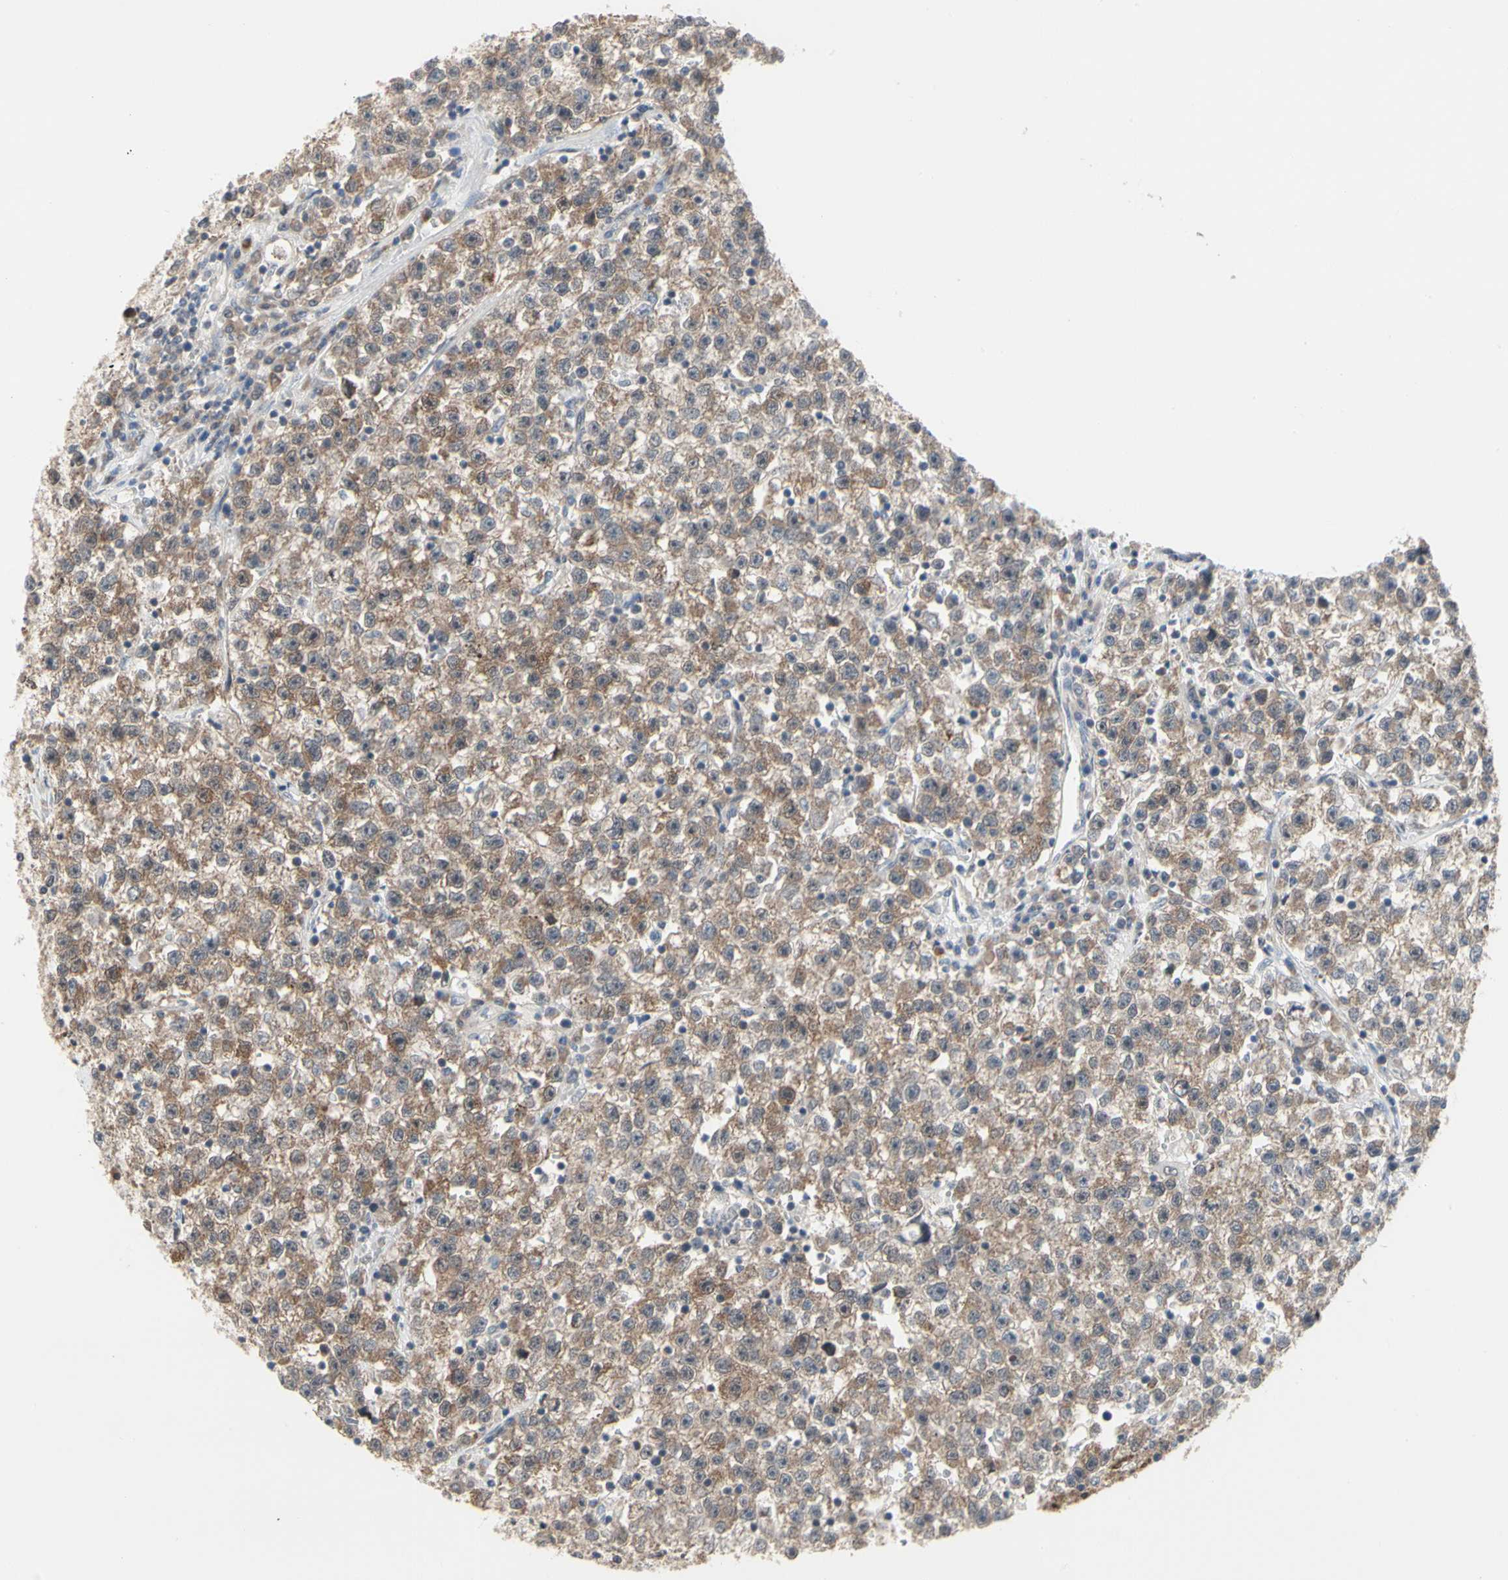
{"staining": {"intensity": "weak", "quantity": ">75%", "location": "cytoplasmic/membranous"}, "tissue": "testis cancer", "cell_type": "Tumor cells", "image_type": "cancer", "snomed": [{"axis": "morphology", "description": "Seminoma, NOS"}, {"axis": "topography", "description": "Testis"}], "caption": "DAB (3,3'-diaminobenzidine) immunohistochemical staining of testis cancer exhibits weak cytoplasmic/membranous protein expression in about >75% of tumor cells. The staining was performed using DAB to visualize the protein expression in brown, while the nuclei were stained in blue with hematoxylin (Magnification: 20x).", "gene": "CDK5", "patient": {"sex": "male", "age": 22}}